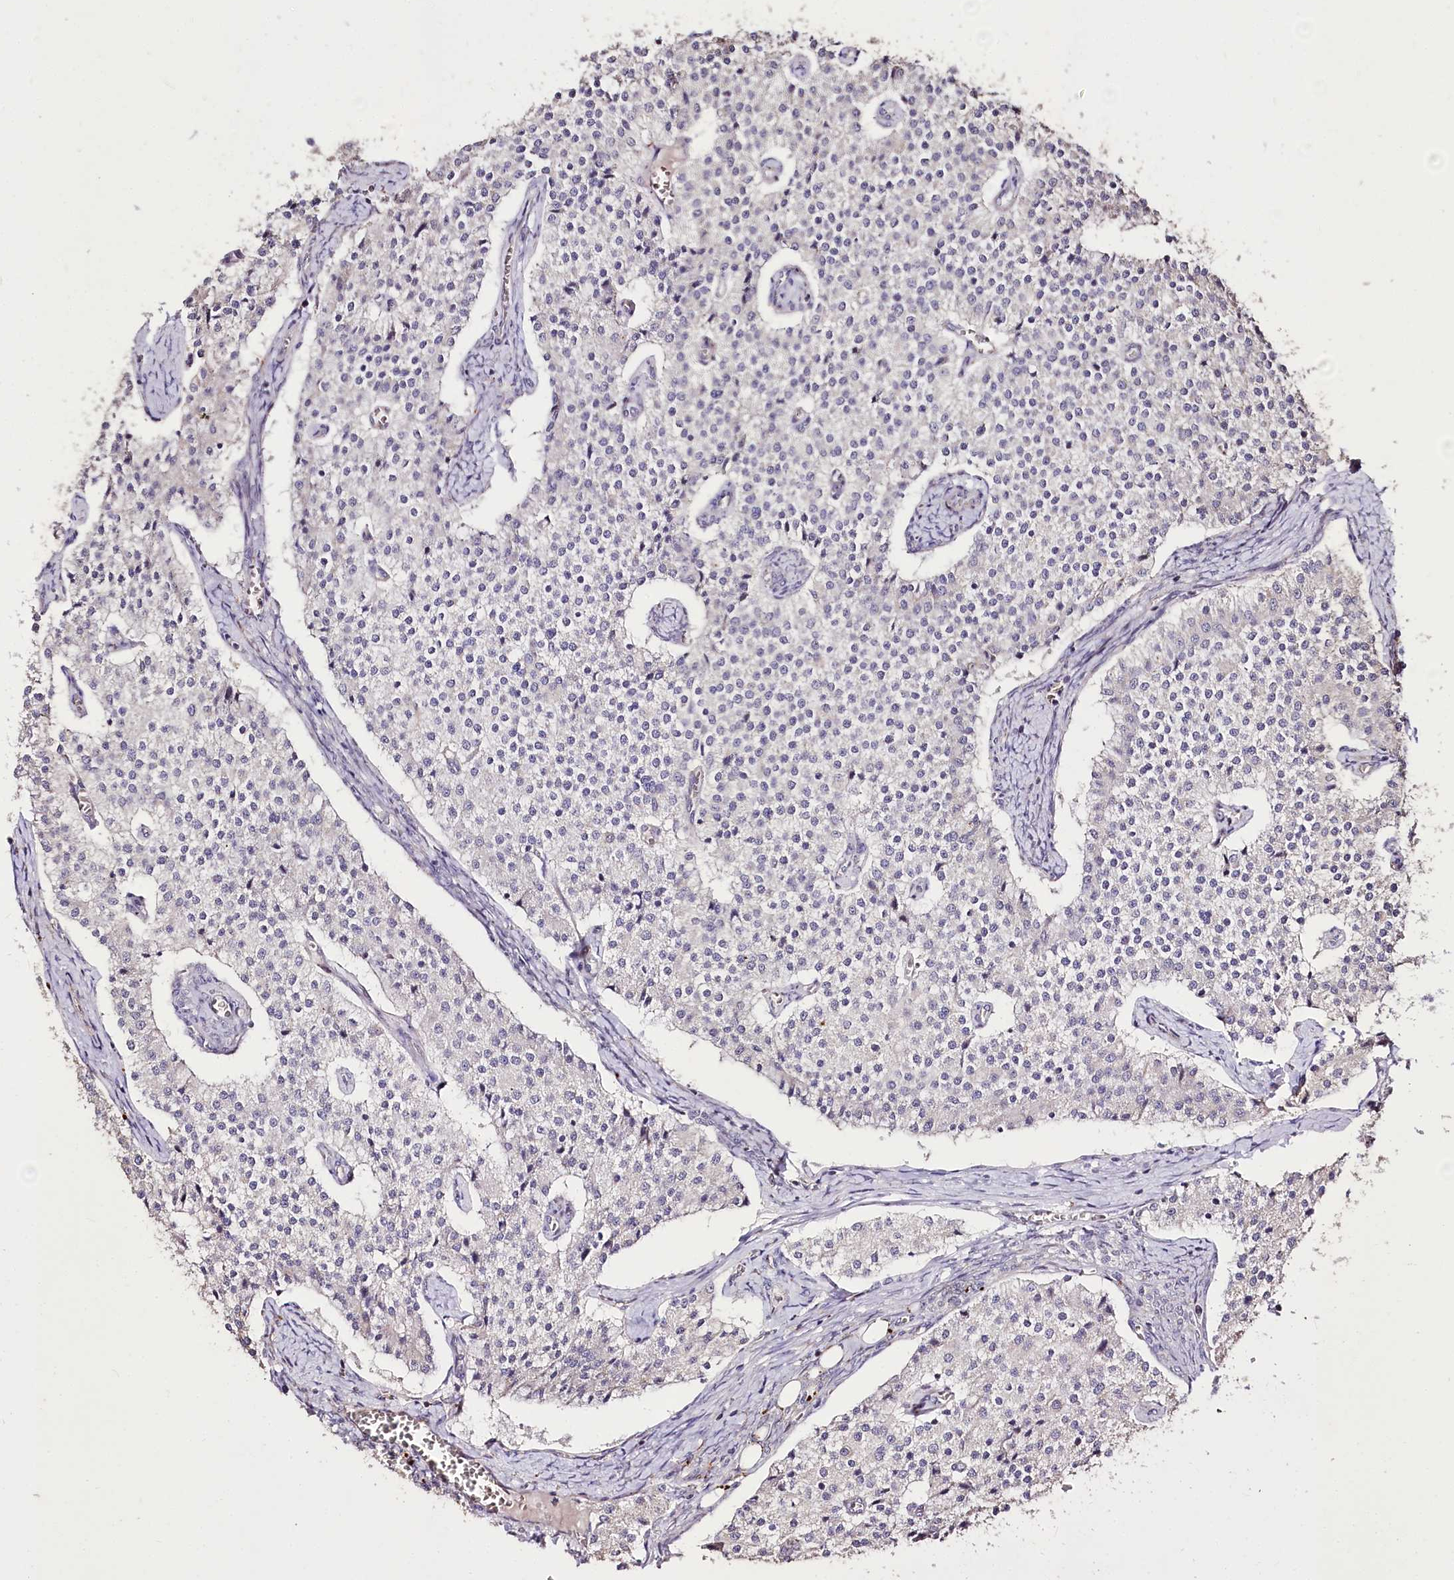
{"staining": {"intensity": "negative", "quantity": "none", "location": "none"}, "tissue": "carcinoid", "cell_type": "Tumor cells", "image_type": "cancer", "snomed": [{"axis": "morphology", "description": "Carcinoid, malignant, NOS"}, {"axis": "topography", "description": "Colon"}], "caption": "This histopathology image is of carcinoid stained with immunohistochemistry to label a protein in brown with the nuclei are counter-stained blue. There is no staining in tumor cells.", "gene": "CARD19", "patient": {"sex": "female", "age": 52}}